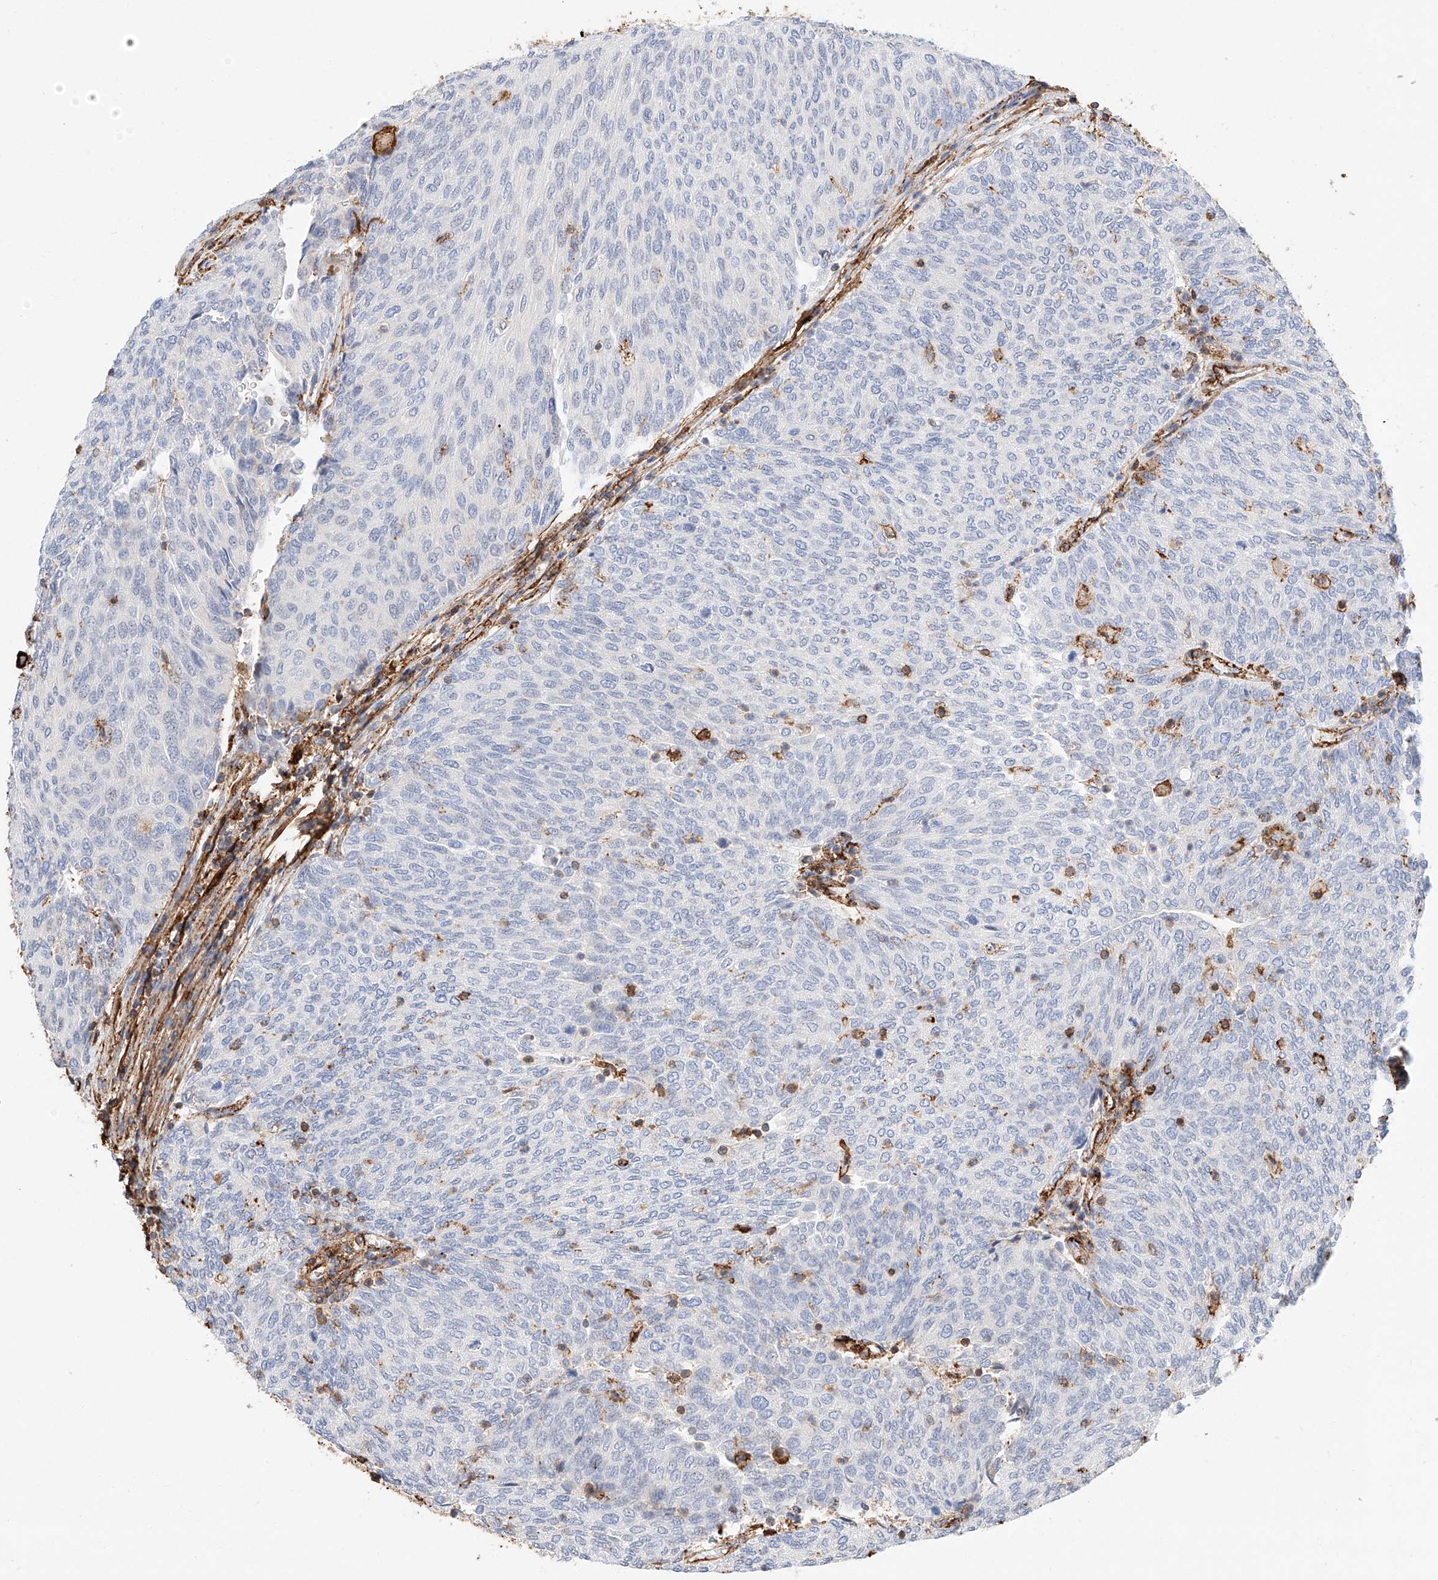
{"staining": {"intensity": "negative", "quantity": "none", "location": "none"}, "tissue": "urothelial cancer", "cell_type": "Tumor cells", "image_type": "cancer", "snomed": [{"axis": "morphology", "description": "Urothelial carcinoma, Low grade"}, {"axis": "topography", "description": "Urinary bladder"}], "caption": "There is no significant staining in tumor cells of urothelial carcinoma (low-grade). (IHC, brightfield microscopy, high magnification).", "gene": "WFS1", "patient": {"sex": "female", "age": 79}}